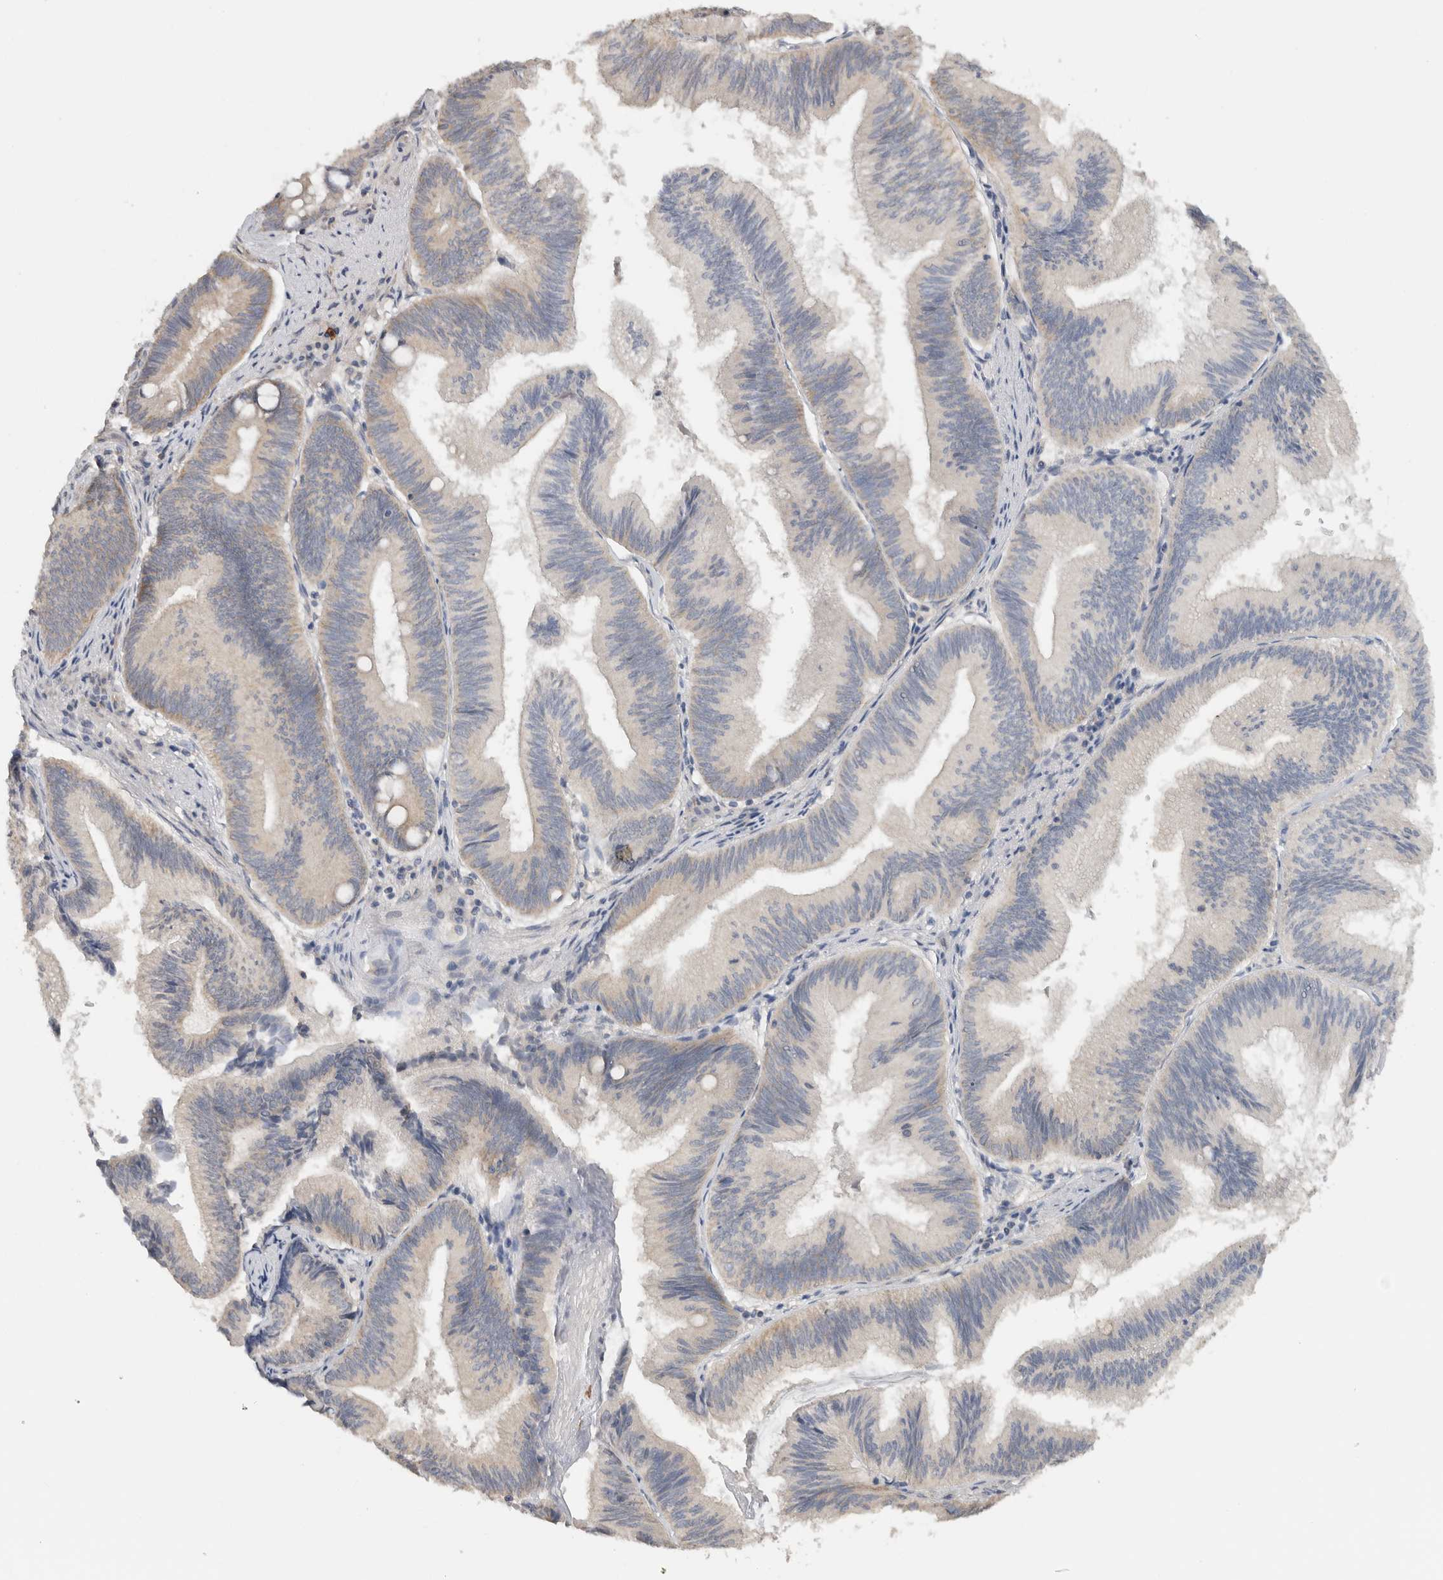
{"staining": {"intensity": "moderate", "quantity": "<25%", "location": "cytoplasmic/membranous"}, "tissue": "pancreatic cancer", "cell_type": "Tumor cells", "image_type": "cancer", "snomed": [{"axis": "morphology", "description": "Adenocarcinoma, NOS"}, {"axis": "topography", "description": "Pancreas"}], "caption": "An IHC image of tumor tissue is shown. Protein staining in brown labels moderate cytoplasmic/membranous positivity in pancreatic cancer within tumor cells.", "gene": "PUM1", "patient": {"sex": "male", "age": 82}}